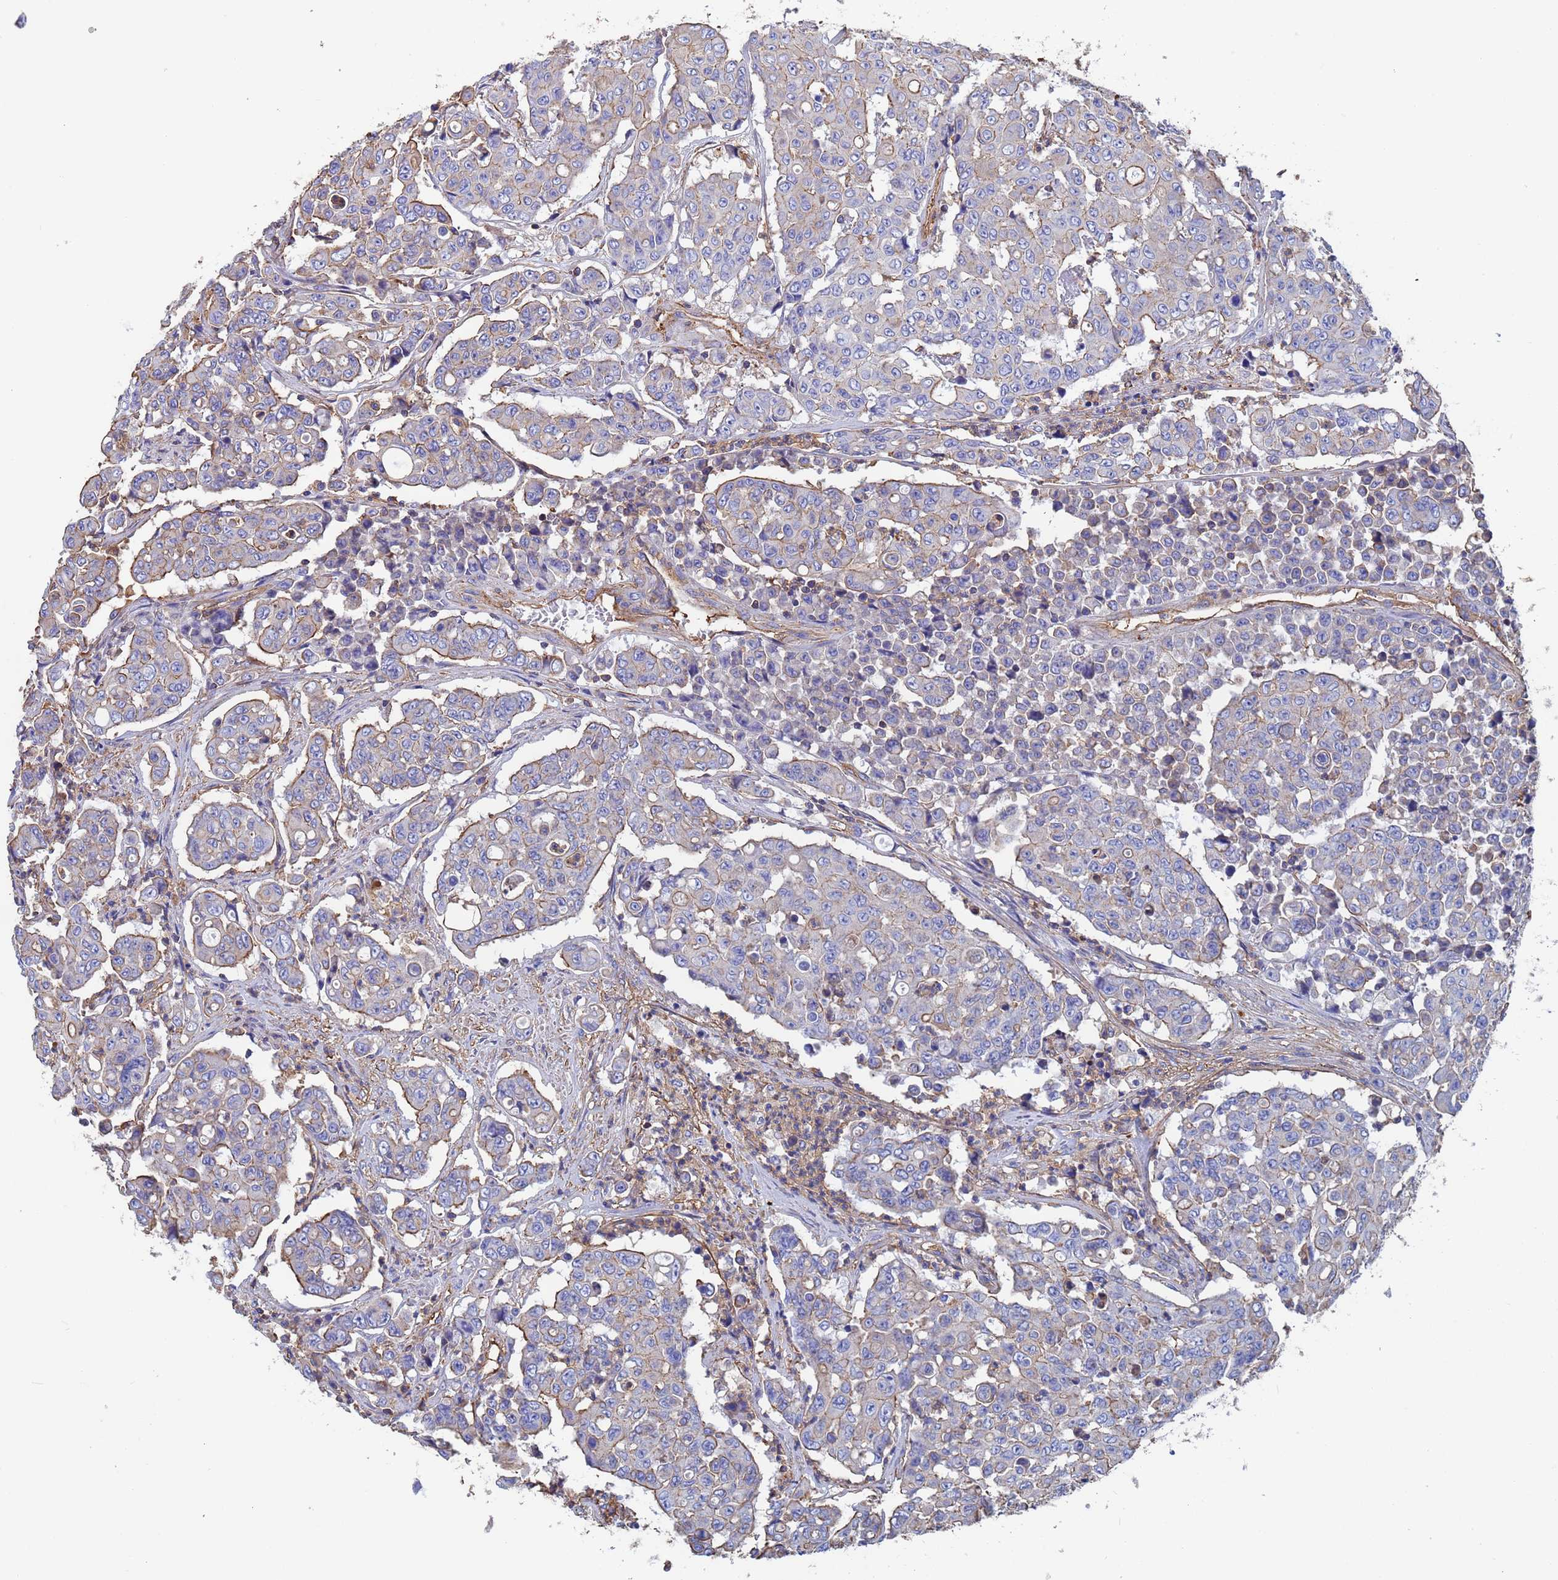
{"staining": {"intensity": "weak", "quantity": "<25%", "location": "cytoplasmic/membranous"}, "tissue": "colorectal cancer", "cell_type": "Tumor cells", "image_type": "cancer", "snomed": [{"axis": "morphology", "description": "Adenocarcinoma, NOS"}, {"axis": "topography", "description": "Colon"}], "caption": "Immunohistochemical staining of human colorectal adenocarcinoma demonstrates no significant expression in tumor cells.", "gene": "MYL12A", "patient": {"sex": "male", "age": 51}}